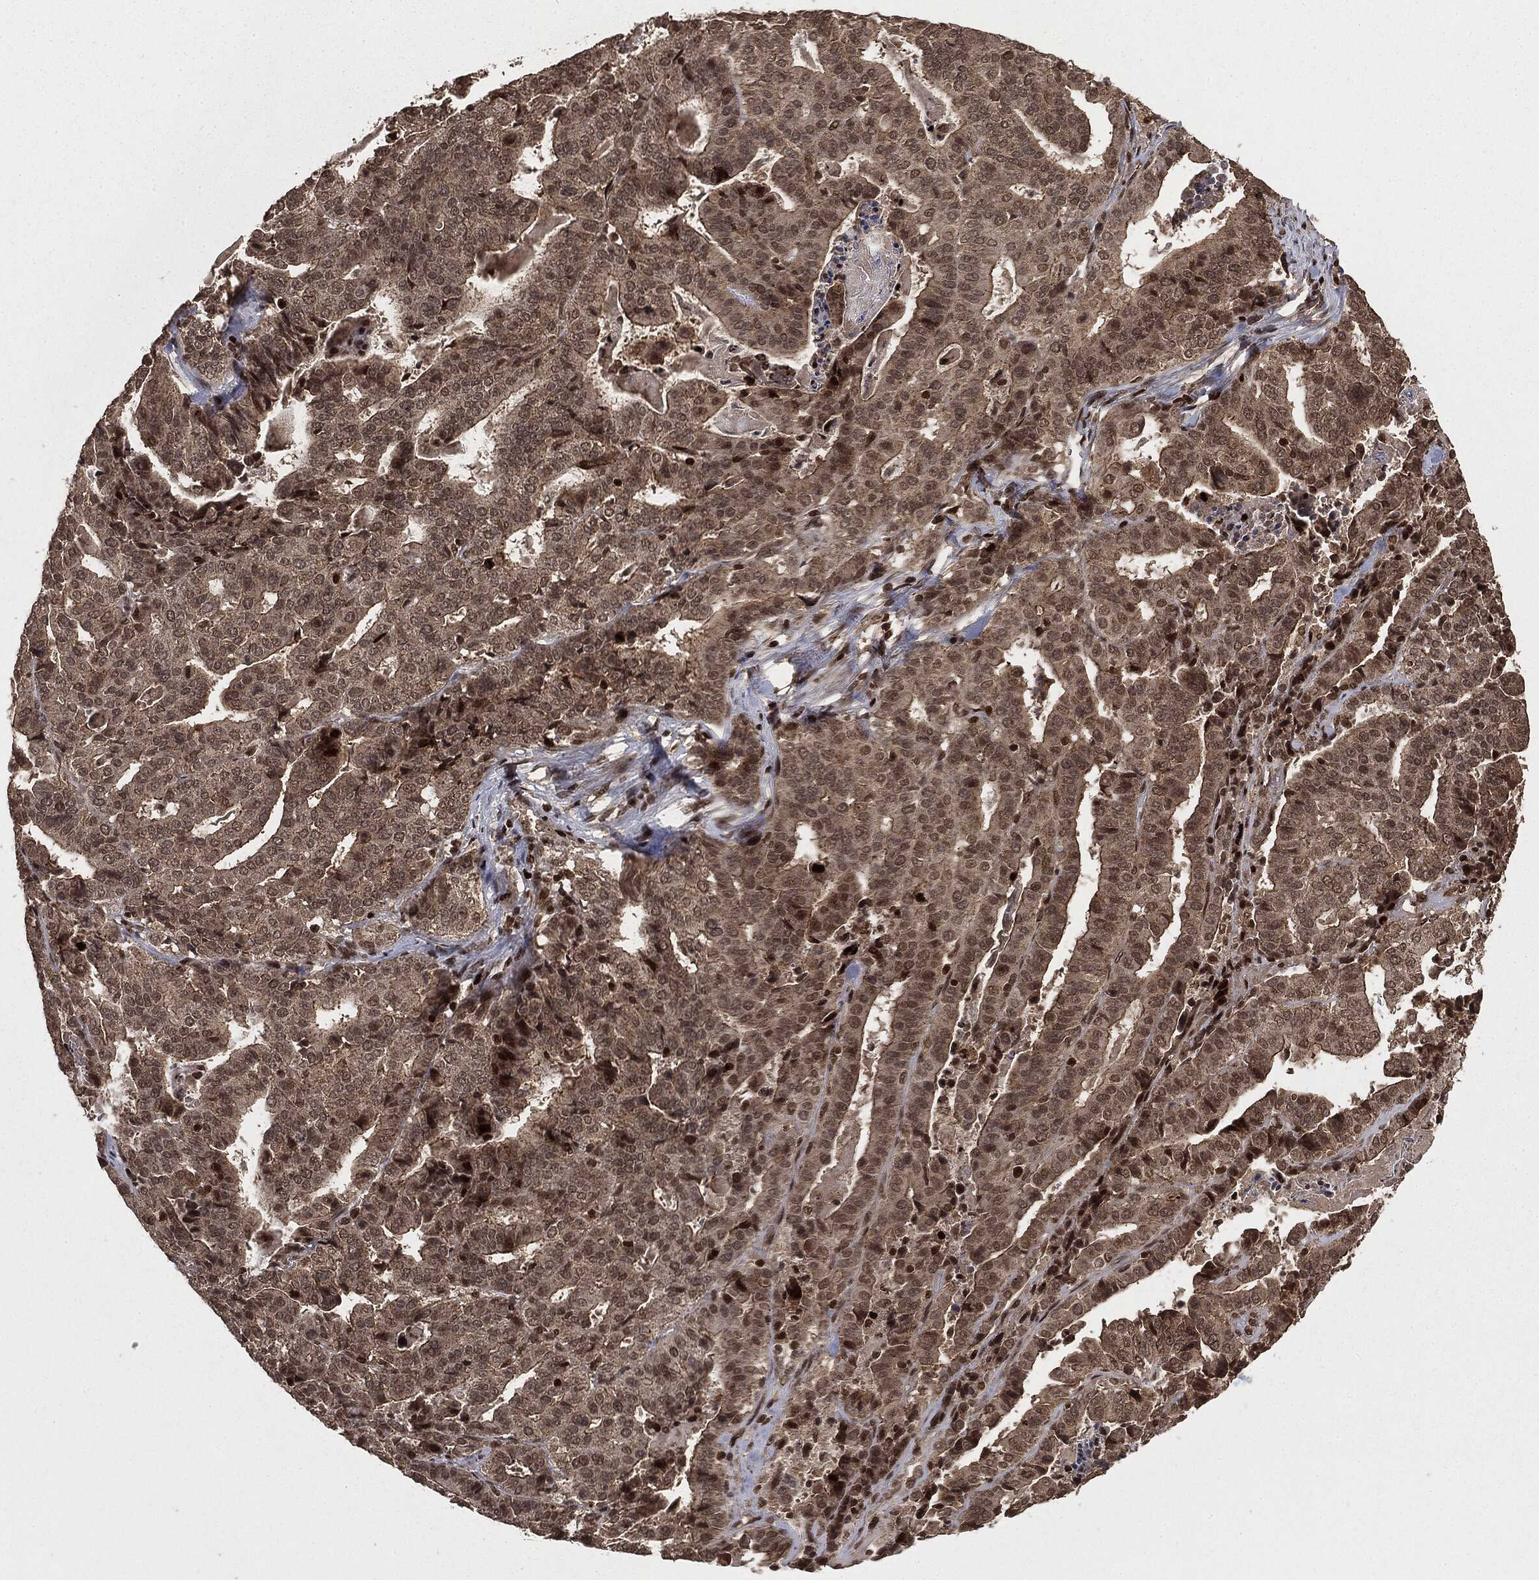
{"staining": {"intensity": "weak", "quantity": "<25%", "location": "cytoplasmic/membranous"}, "tissue": "stomach cancer", "cell_type": "Tumor cells", "image_type": "cancer", "snomed": [{"axis": "morphology", "description": "Adenocarcinoma, NOS"}, {"axis": "topography", "description": "Stomach"}], "caption": "Immunohistochemistry image of neoplastic tissue: stomach cancer (adenocarcinoma) stained with DAB exhibits no significant protein expression in tumor cells.", "gene": "CTDP1", "patient": {"sex": "male", "age": 48}}